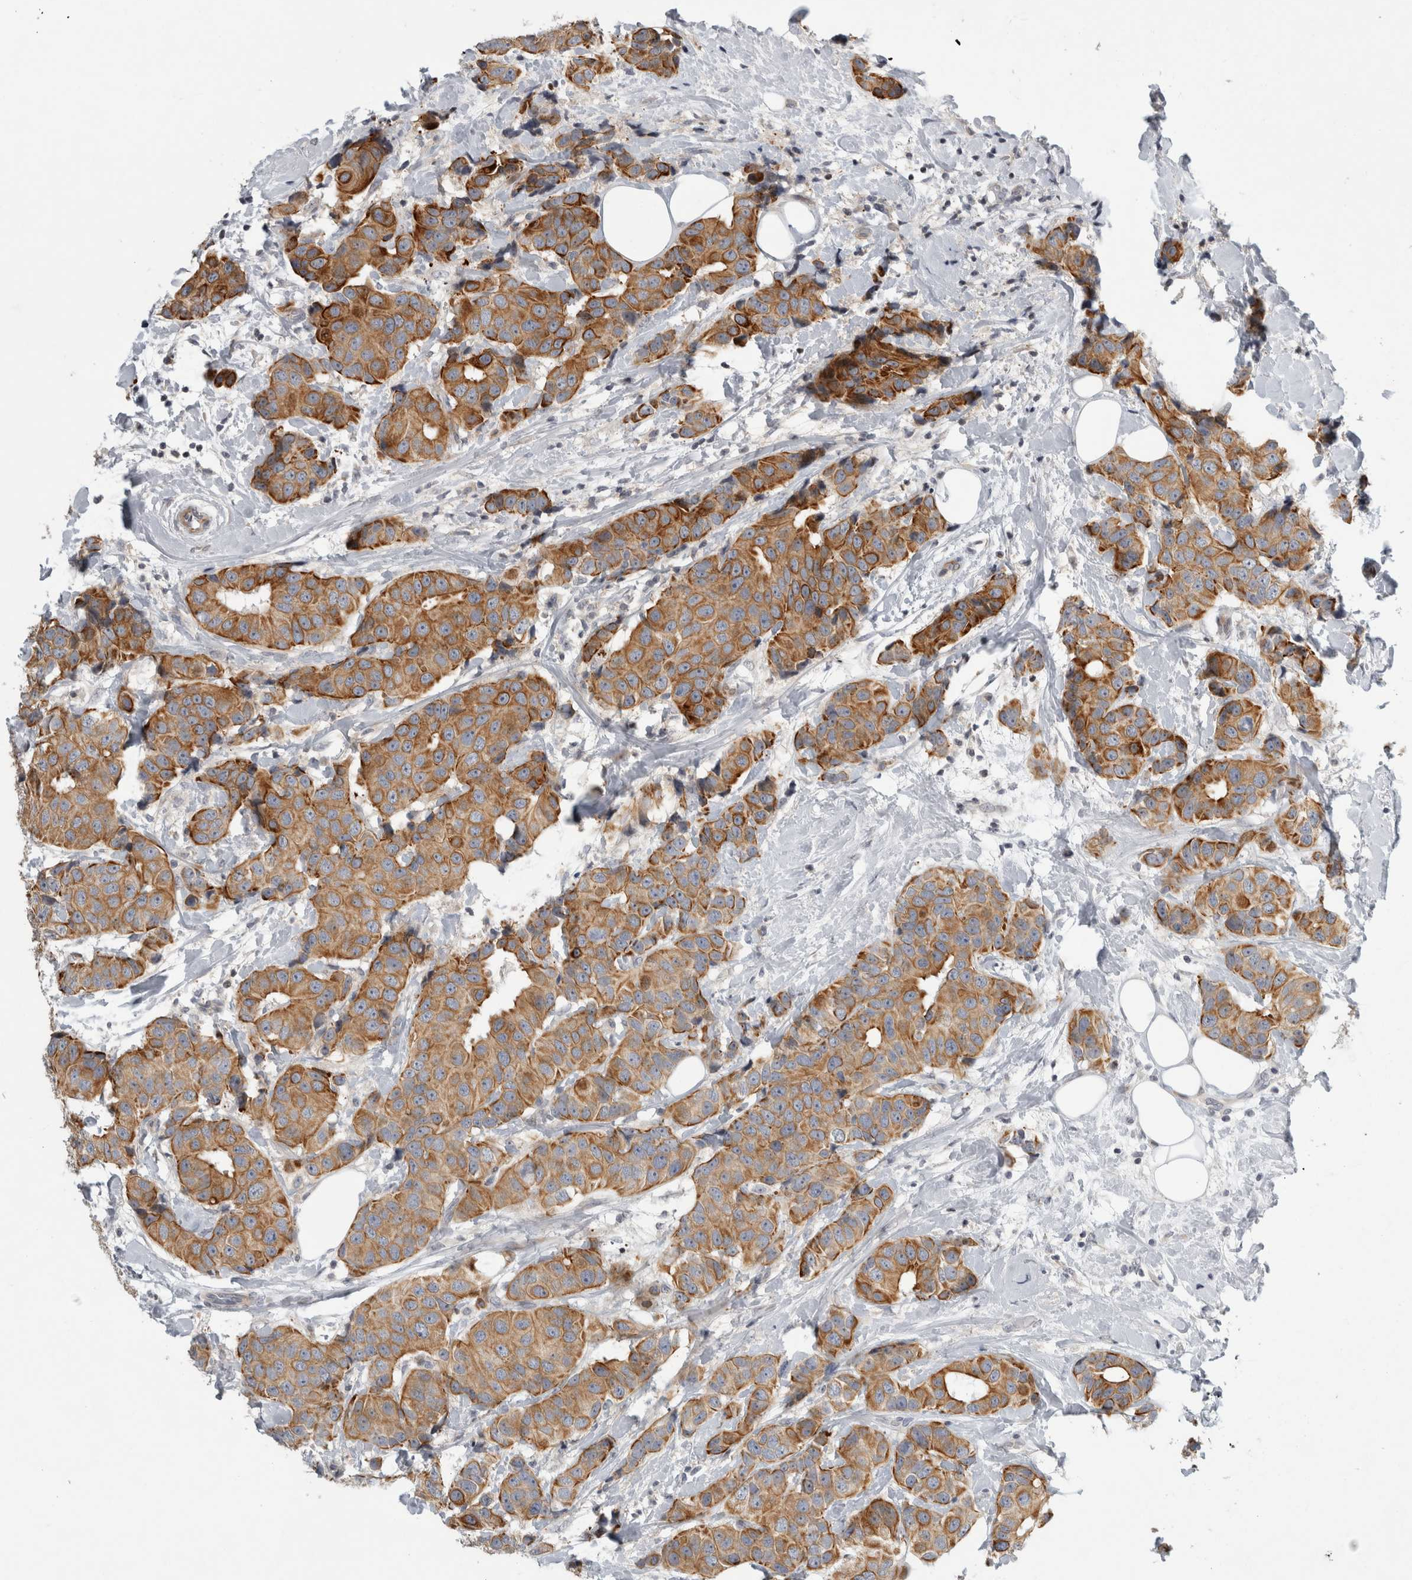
{"staining": {"intensity": "moderate", "quantity": ">75%", "location": "cytoplasmic/membranous"}, "tissue": "breast cancer", "cell_type": "Tumor cells", "image_type": "cancer", "snomed": [{"axis": "morphology", "description": "Normal tissue, NOS"}, {"axis": "morphology", "description": "Duct carcinoma"}, {"axis": "topography", "description": "Breast"}], "caption": "A brown stain labels moderate cytoplasmic/membranous expression of a protein in intraductal carcinoma (breast) tumor cells. Immunohistochemistry (ihc) stains the protein of interest in brown and the nuclei are stained blue.", "gene": "UTP25", "patient": {"sex": "female", "age": 39}}